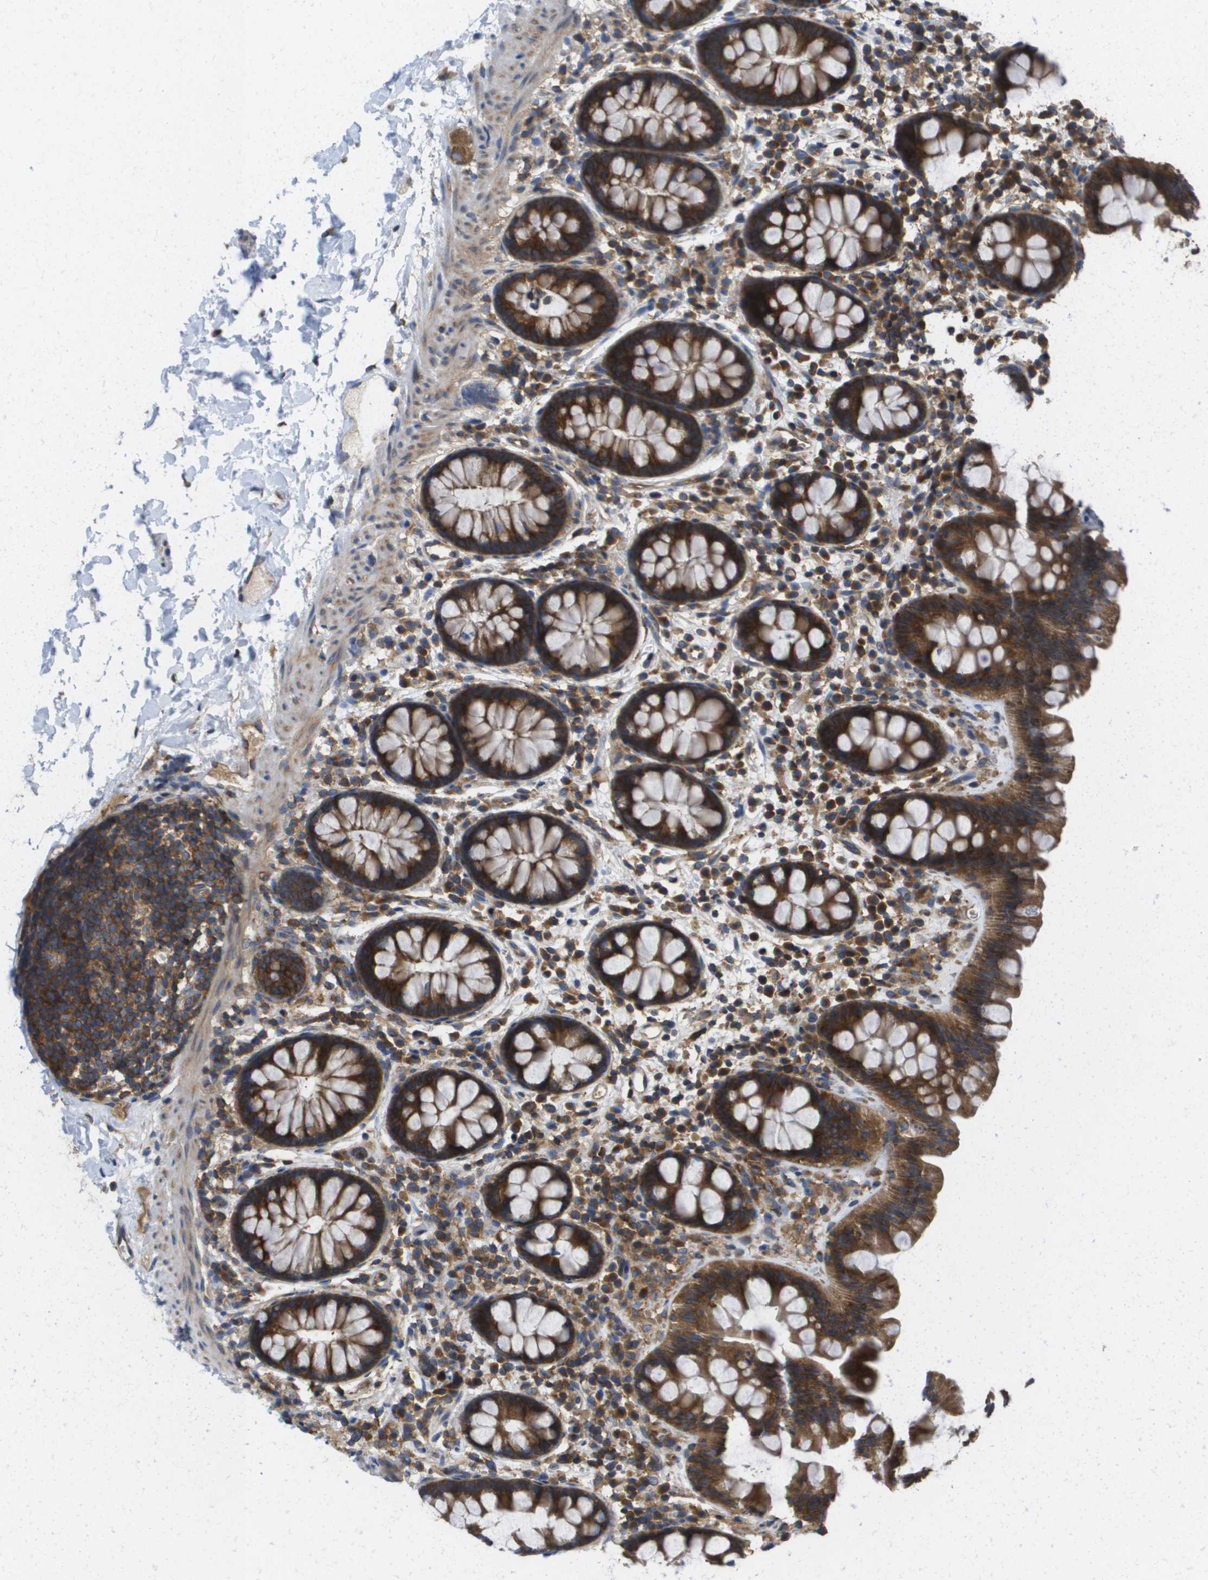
{"staining": {"intensity": "weak", "quantity": "<25%", "location": "cytoplasmic/membranous"}, "tissue": "colon", "cell_type": "Endothelial cells", "image_type": "normal", "snomed": [{"axis": "morphology", "description": "Normal tissue, NOS"}, {"axis": "topography", "description": "Colon"}], "caption": "High power microscopy image of an IHC photomicrograph of unremarkable colon, revealing no significant expression in endothelial cells. (DAB IHC visualized using brightfield microscopy, high magnification).", "gene": "EIF4G2", "patient": {"sex": "female", "age": 80}}